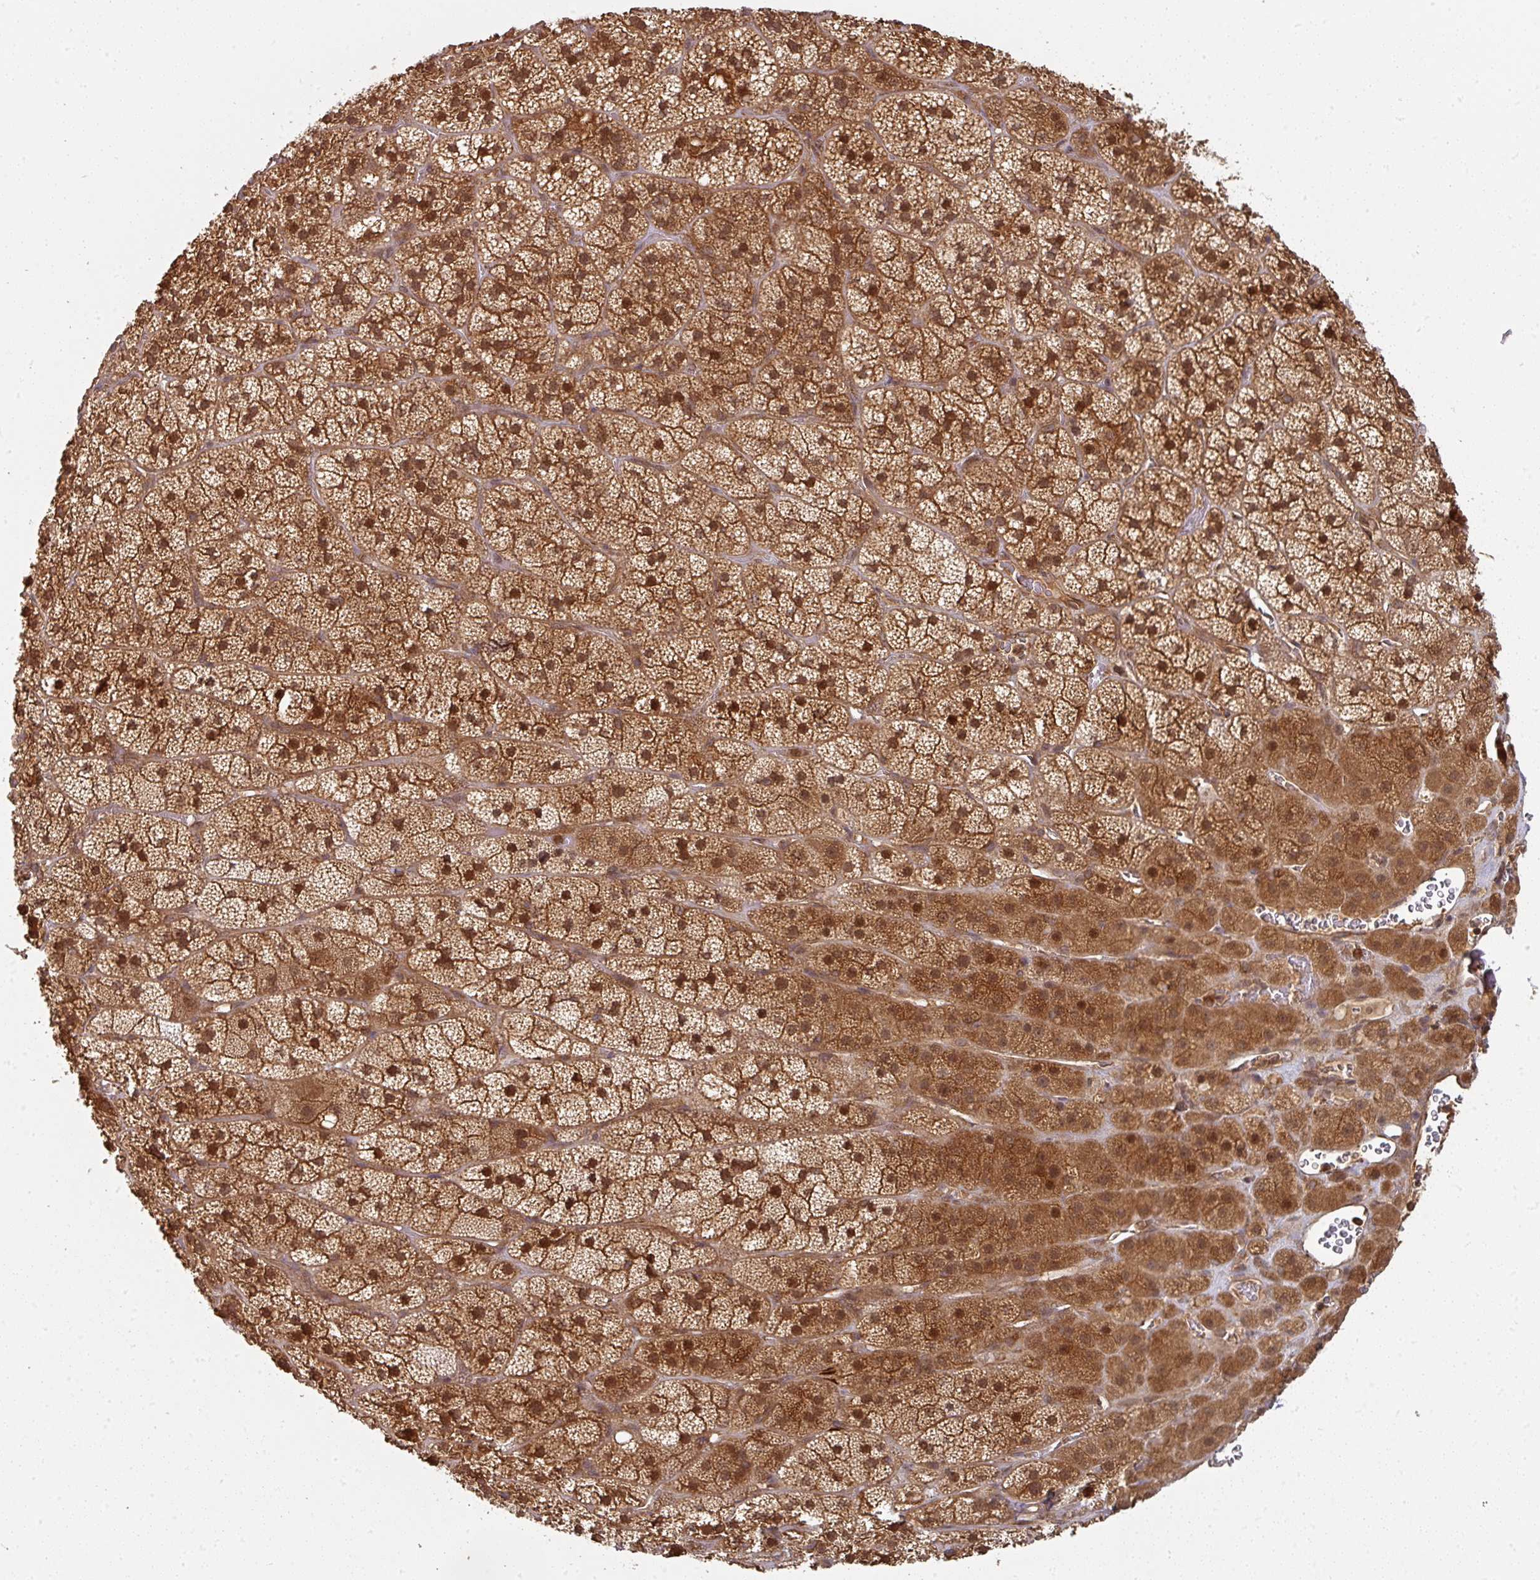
{"staining": {"intensity": "strong", "quantity": ">75%", "location": "cytoplasmic/membranous,nuclear"}, "tissue": "adrenal gland", "cell_type": "Glandular cells", "image_type": "normal", "snomed": [{"axis": "morphology", "description": "Normal tissue, NOS"}, {"axis": "topography", "description": "Adrenal gland"}], "caption": "Strong cytoplasmic/membranous,nuclear positivity for a protein is appreciated in about >75% of glandular cells of unremarkable adrenal gland using immunohistochemistry.", "gene": "EIF4EBP2", "patient": {"sex": "male", "age": 57}}